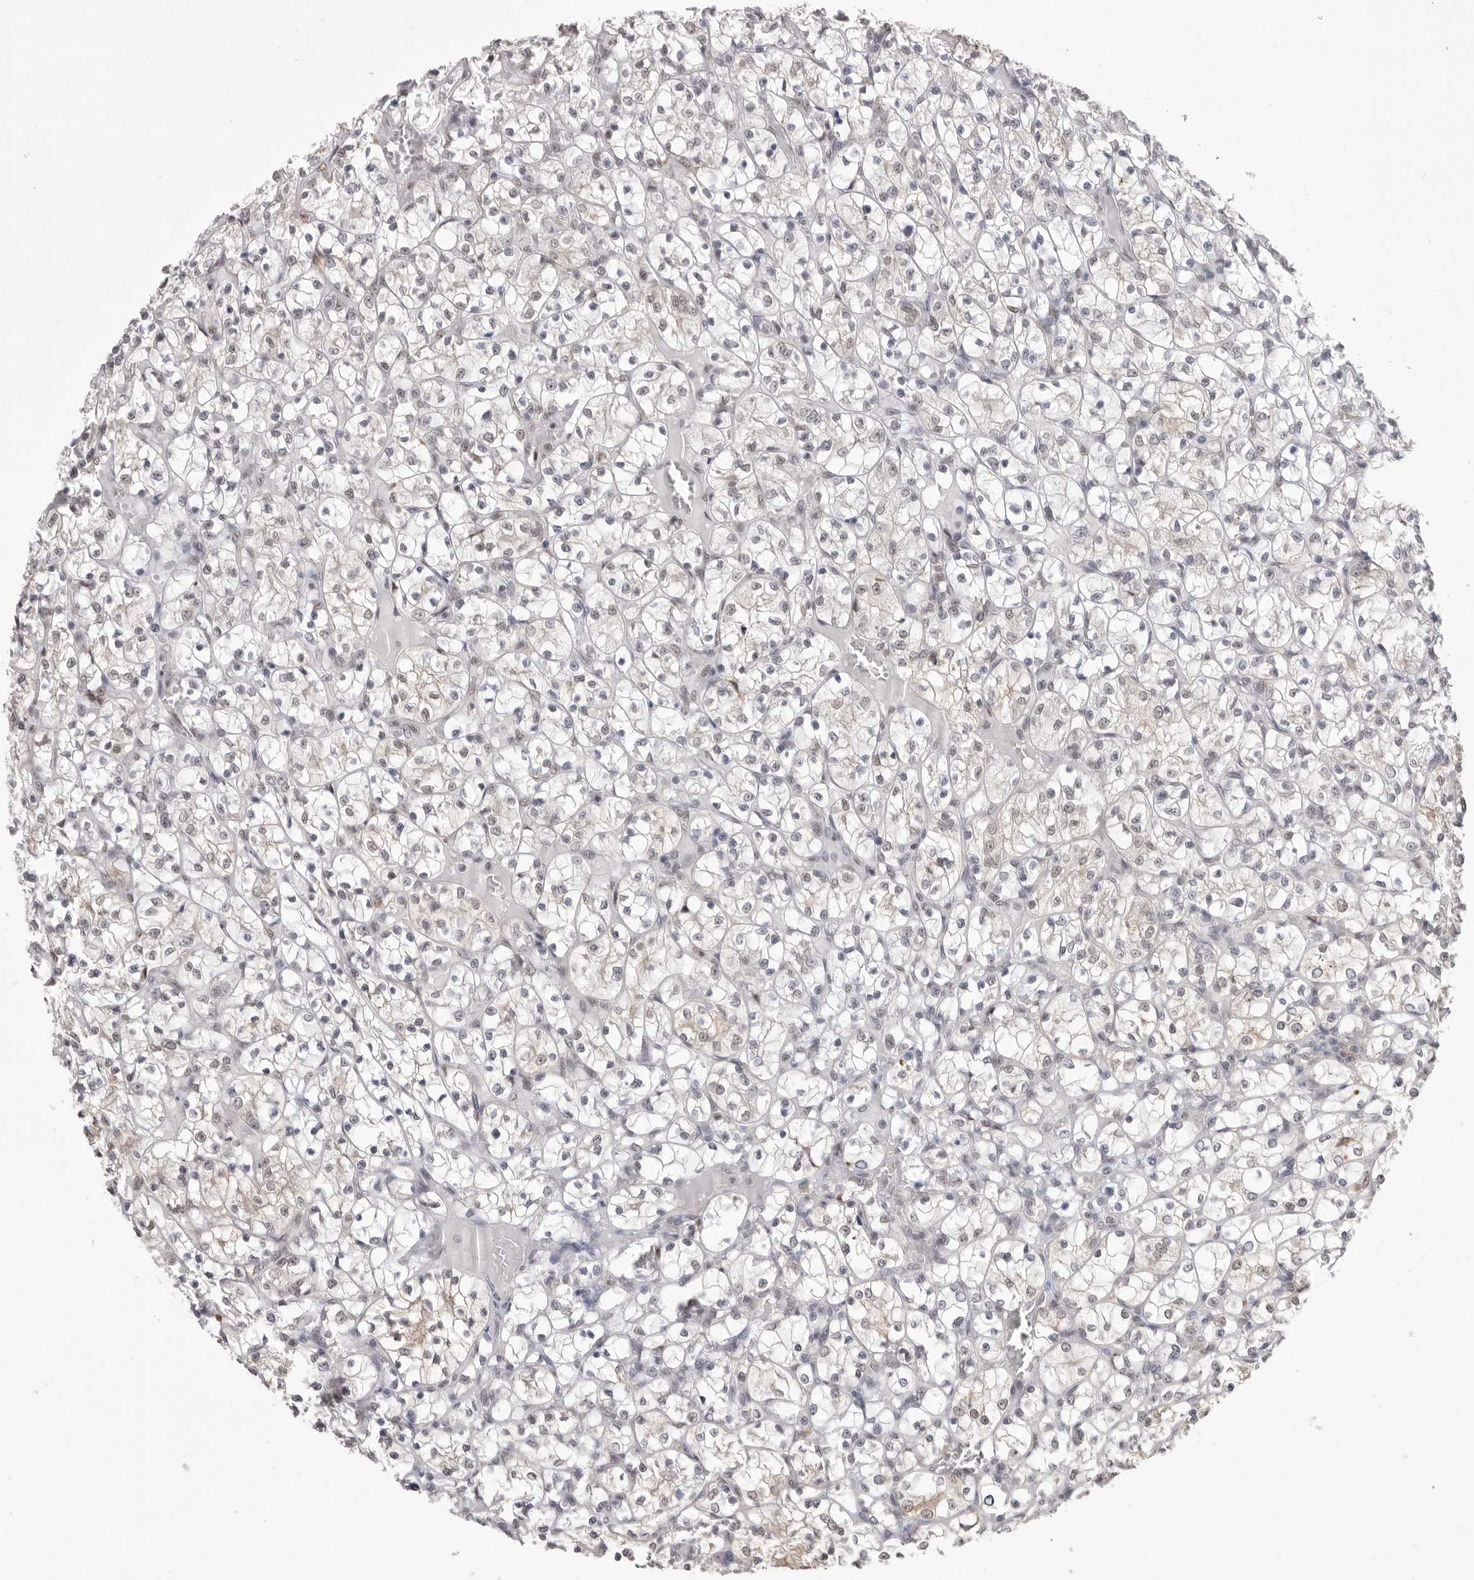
{"staining": {"intensity": "weak", "quantity": "<25%", "location": "cytoplasmic/membranous,nuclear"}, "tissue": "renal cancer", "cell_type": "Tumor cells", "image_type": "cancer", "snomed": [{"axis": "morphology", "description": "Adenocarcinoma, NOS"}, {"axis": "topography", "description": "Kidney"}], "caption": "There is no significant staining in tumor cells of renal cancer.", "gene": "BCLAF3", "patient": {"sex": "female", "age": 69}}